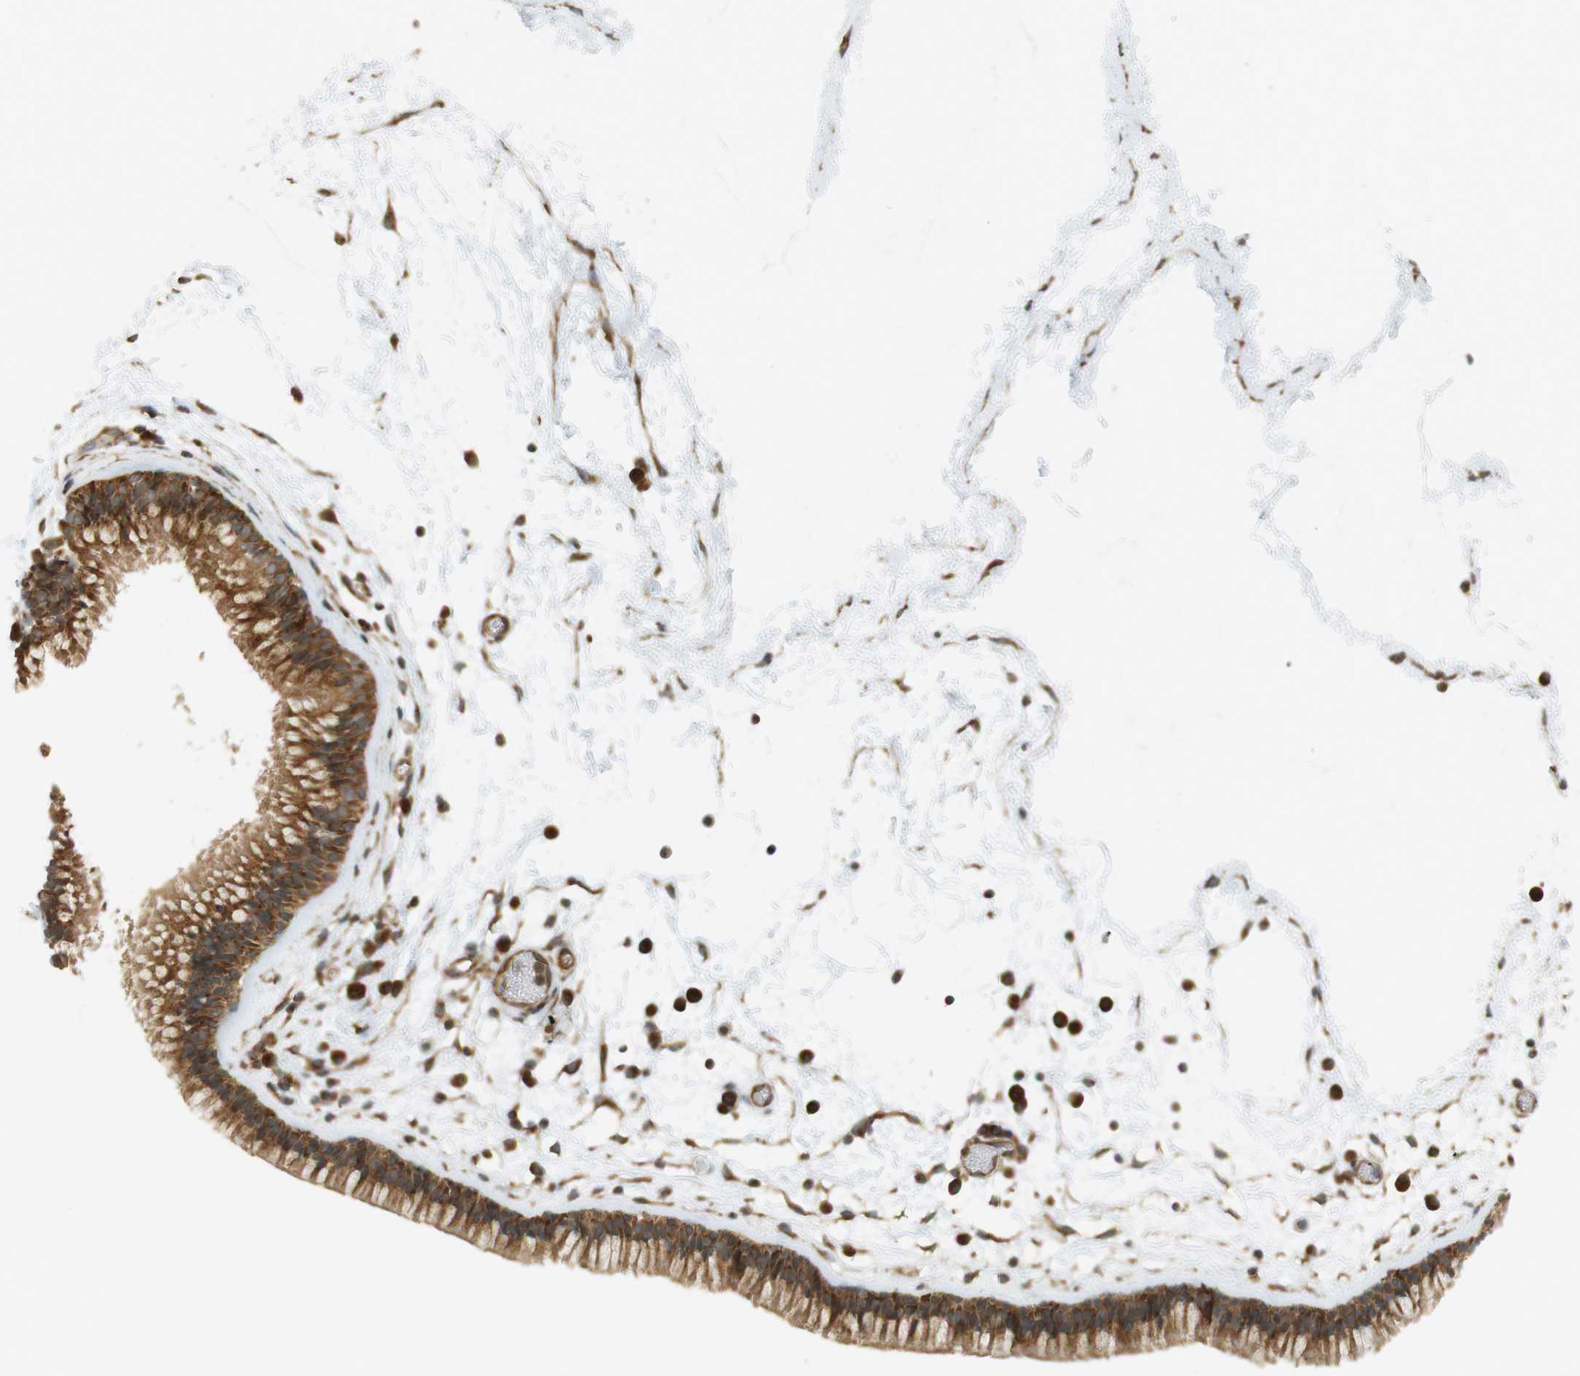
{"staining": {"intensity": "strong", "quantity": ">75%", "location": "cytoplasmic/membranous"}, "tissue": "nasopharynx", "cell_type": "Respiratory epithelial cells", "image_type": "normal", "snomed": [{"axis": "morphology", "description": "Normal tissue, NOS"}, {"axis": "morphology", "description": "Inflammation, NOS"}, {"axis": "topography", "description": "Nasopharynx"}], "caption": "This image reveals immunohistochemistry (IHC) staining of benign human nasopharynx, with high strong cytoplasmic/membranous expression in about >75% of respiratory epithelial cells.", "gene": "PA2G4", "patient": {"sex": "male", "age": 48}}